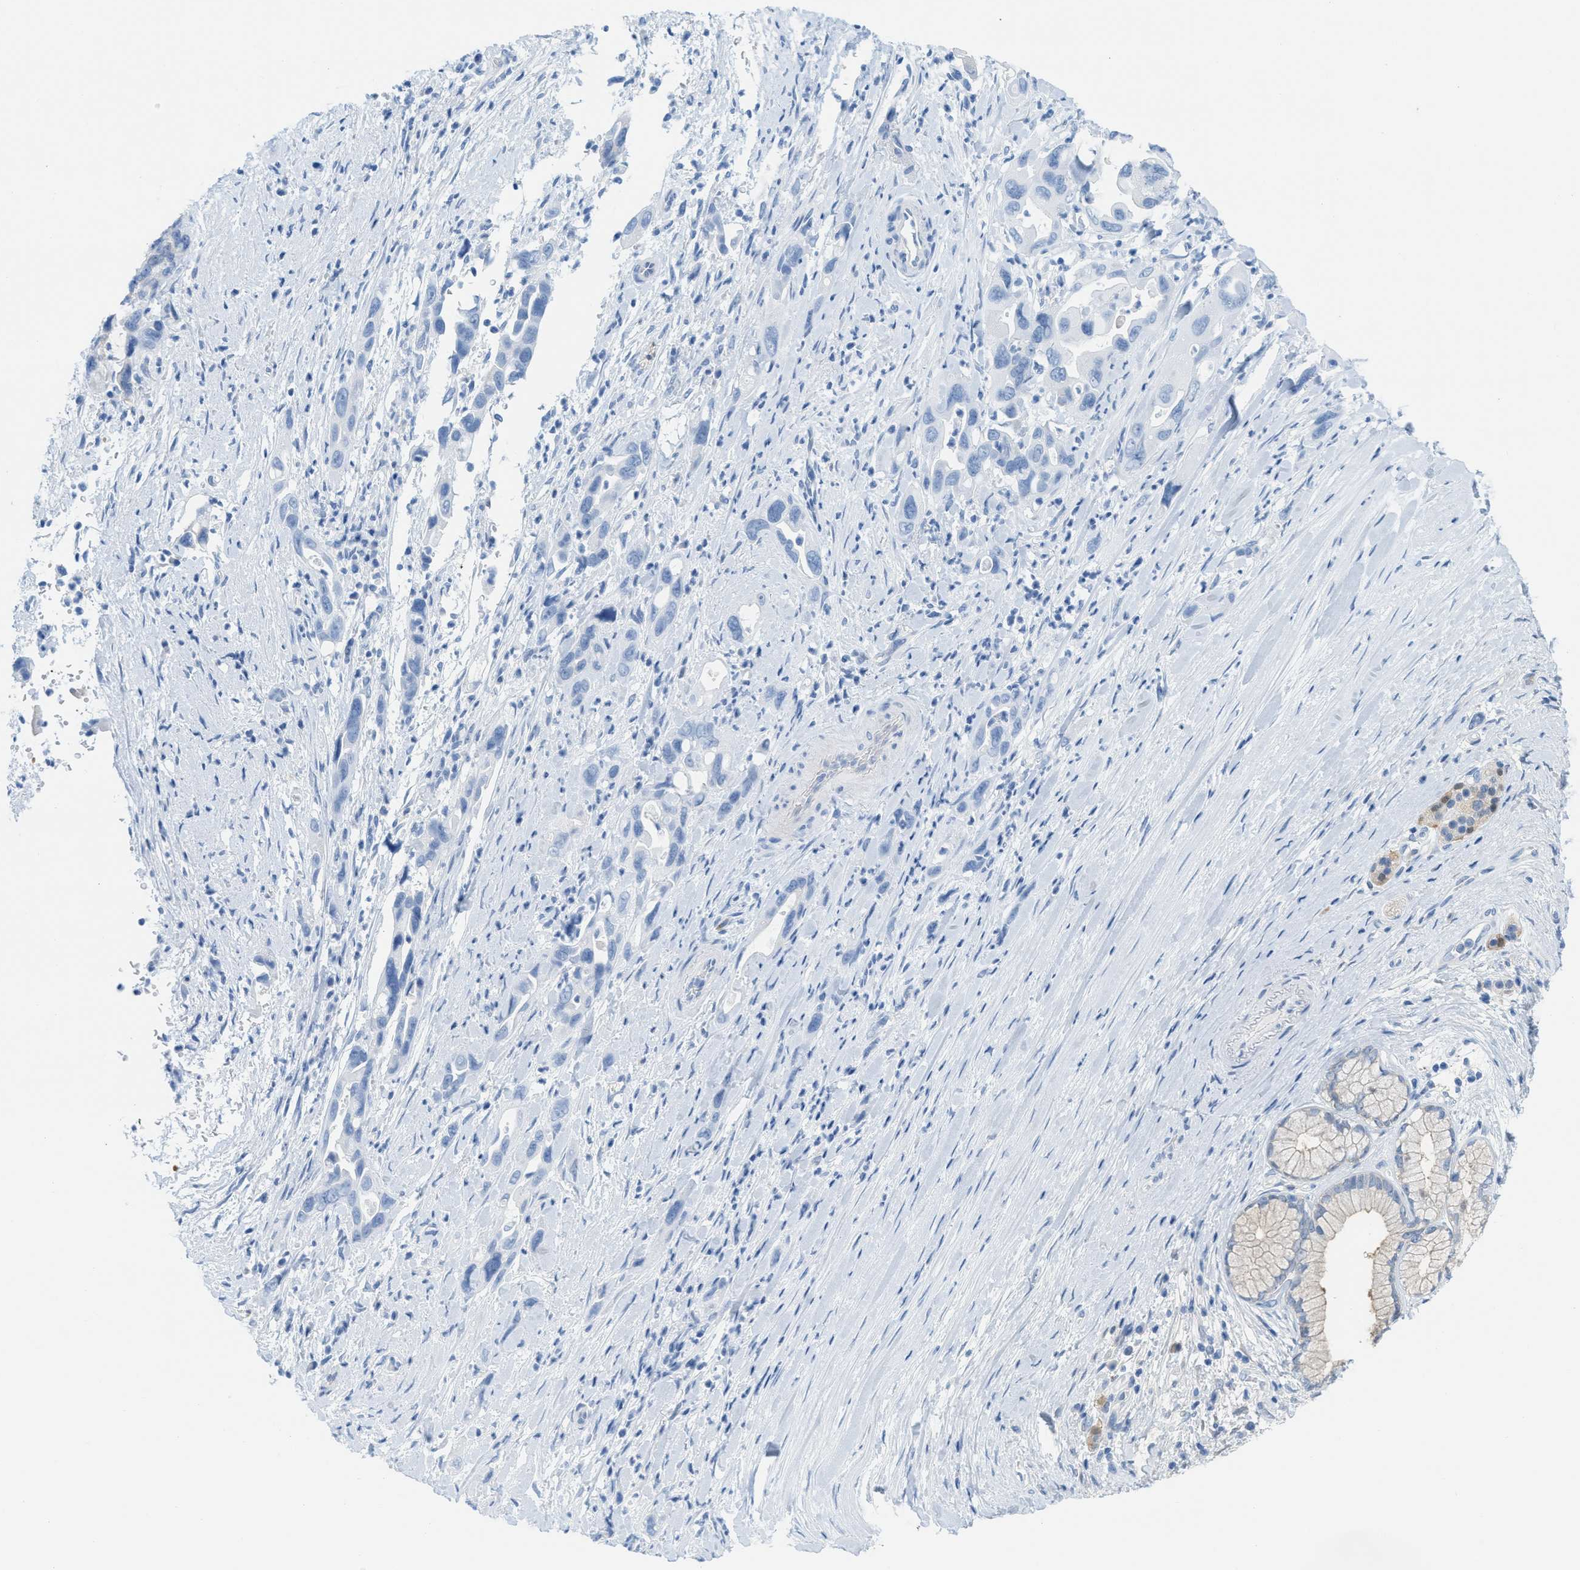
{"staining": {"intensity": "negative", "quantity": "none", "location": "none"}, "tissue": "pancreatic cancer", "cell_type": "Tumor cells", "image_type": "cancer", "snomed": [{"axis": "morphology", "description": "Adenocarcinoma, NOS"}, {"axis": "topography", "description": "Pancreas"}], "caption": "This image is of pancreatic cancer (adenocarcinoma) stained with immunohistochemistry to label a protein in brown with the nuclei are counter-stained blue. There is no staining in tumor cells.", "gene": "ASGR1", "patient": {"sex": "female", "age": 70}}